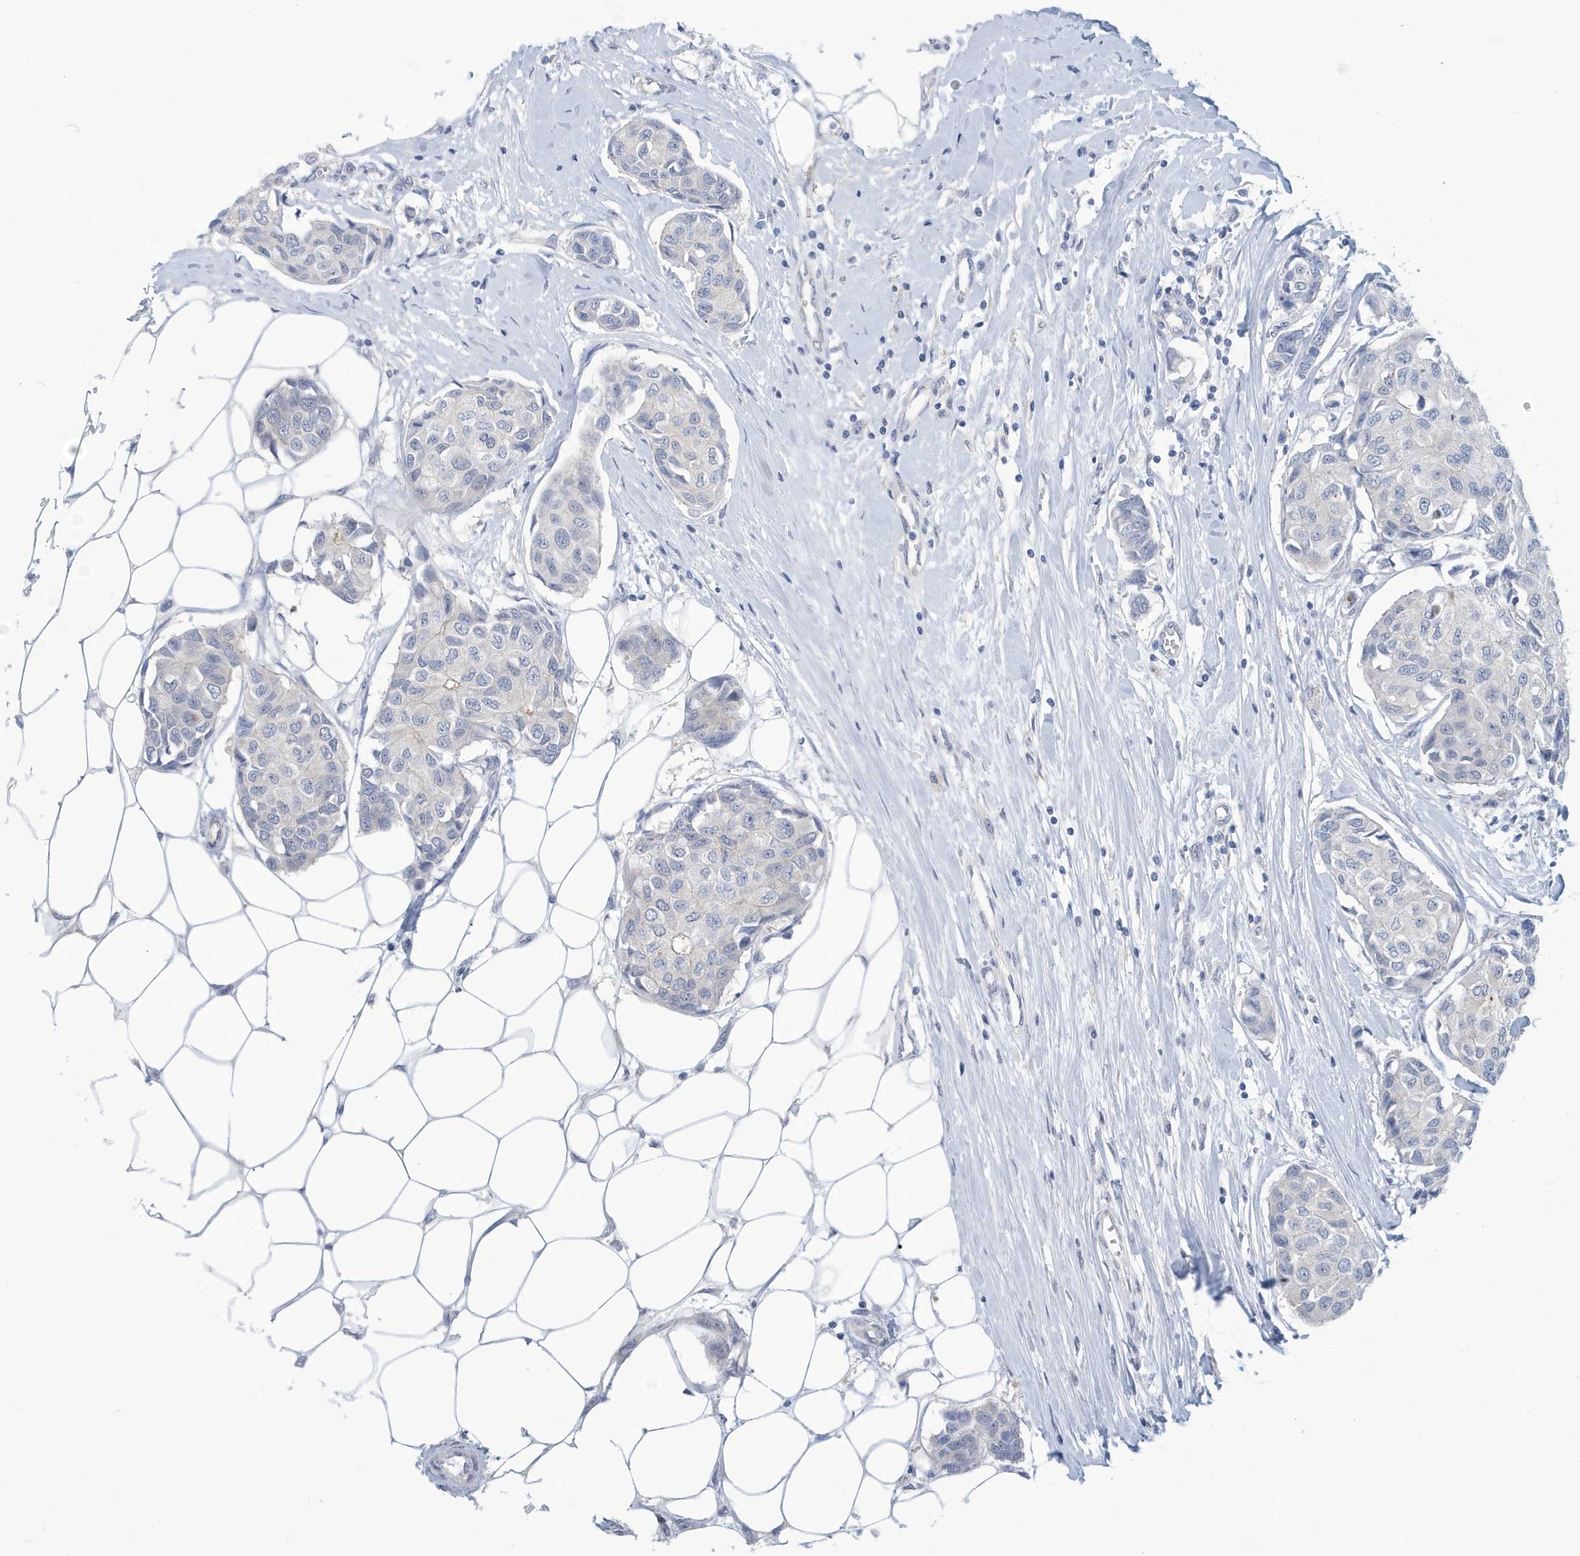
{"staining": {"intensity": "negative", "quantity": "none", "location": "none"}, "tissue": "breast cancer", "cell_type": "Tumor cells", "image_type": "cancer", "snomed": [{"axis": "morphology", "description": "Duct carcinoma"}, {"axis": "topography", "description": "Breast"}], "caption": "Histopathology image shows no protein staining in tumor cells of intraductal carcinoma (breast) tissue.", "gene": "VTA1", "patient": {"sex": "female", "age": 80}}